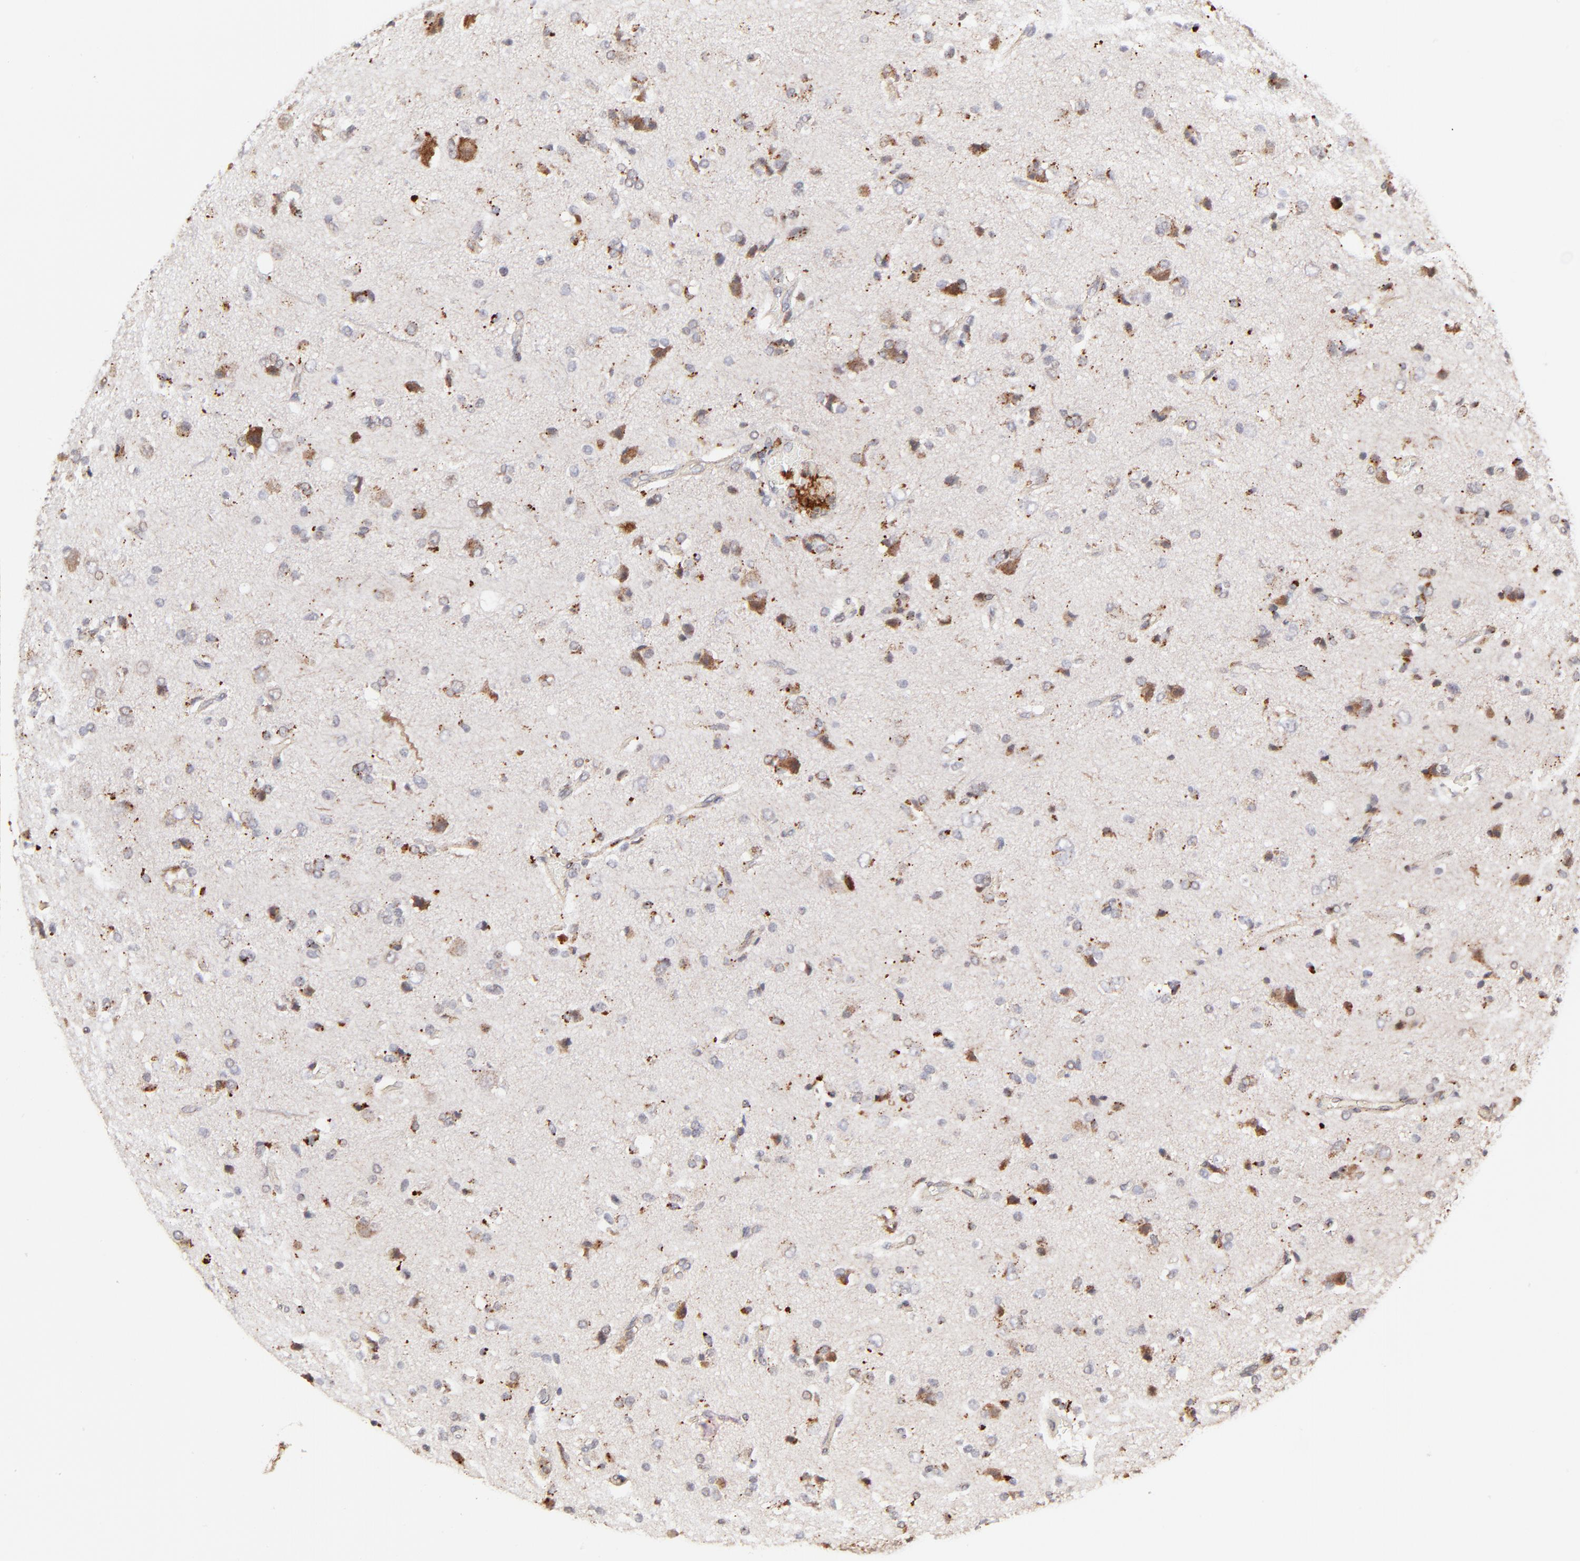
{"staining": {"intensity": "moderate", "quantity": "25%-75%", "location": "cytoplasmic/membranous"}, "tissue": "glioma", "cell_type": "Tumor cells", "image_type": "cancer", "snomed": [{"axis": "morphology", "description": "Glioma, malignant, High grade"}, {"axis": "topography", "description": "Brain"}], "caption": "High-power microscopy captured an immunohistochemistry photomicrograph of glioma, revealing moderate cytoplasmic/membranous expression in approximately 25%-75% of tumor cells.", "gene": "MAP2K7", "patient": {"sex": "male", "age": 47}}